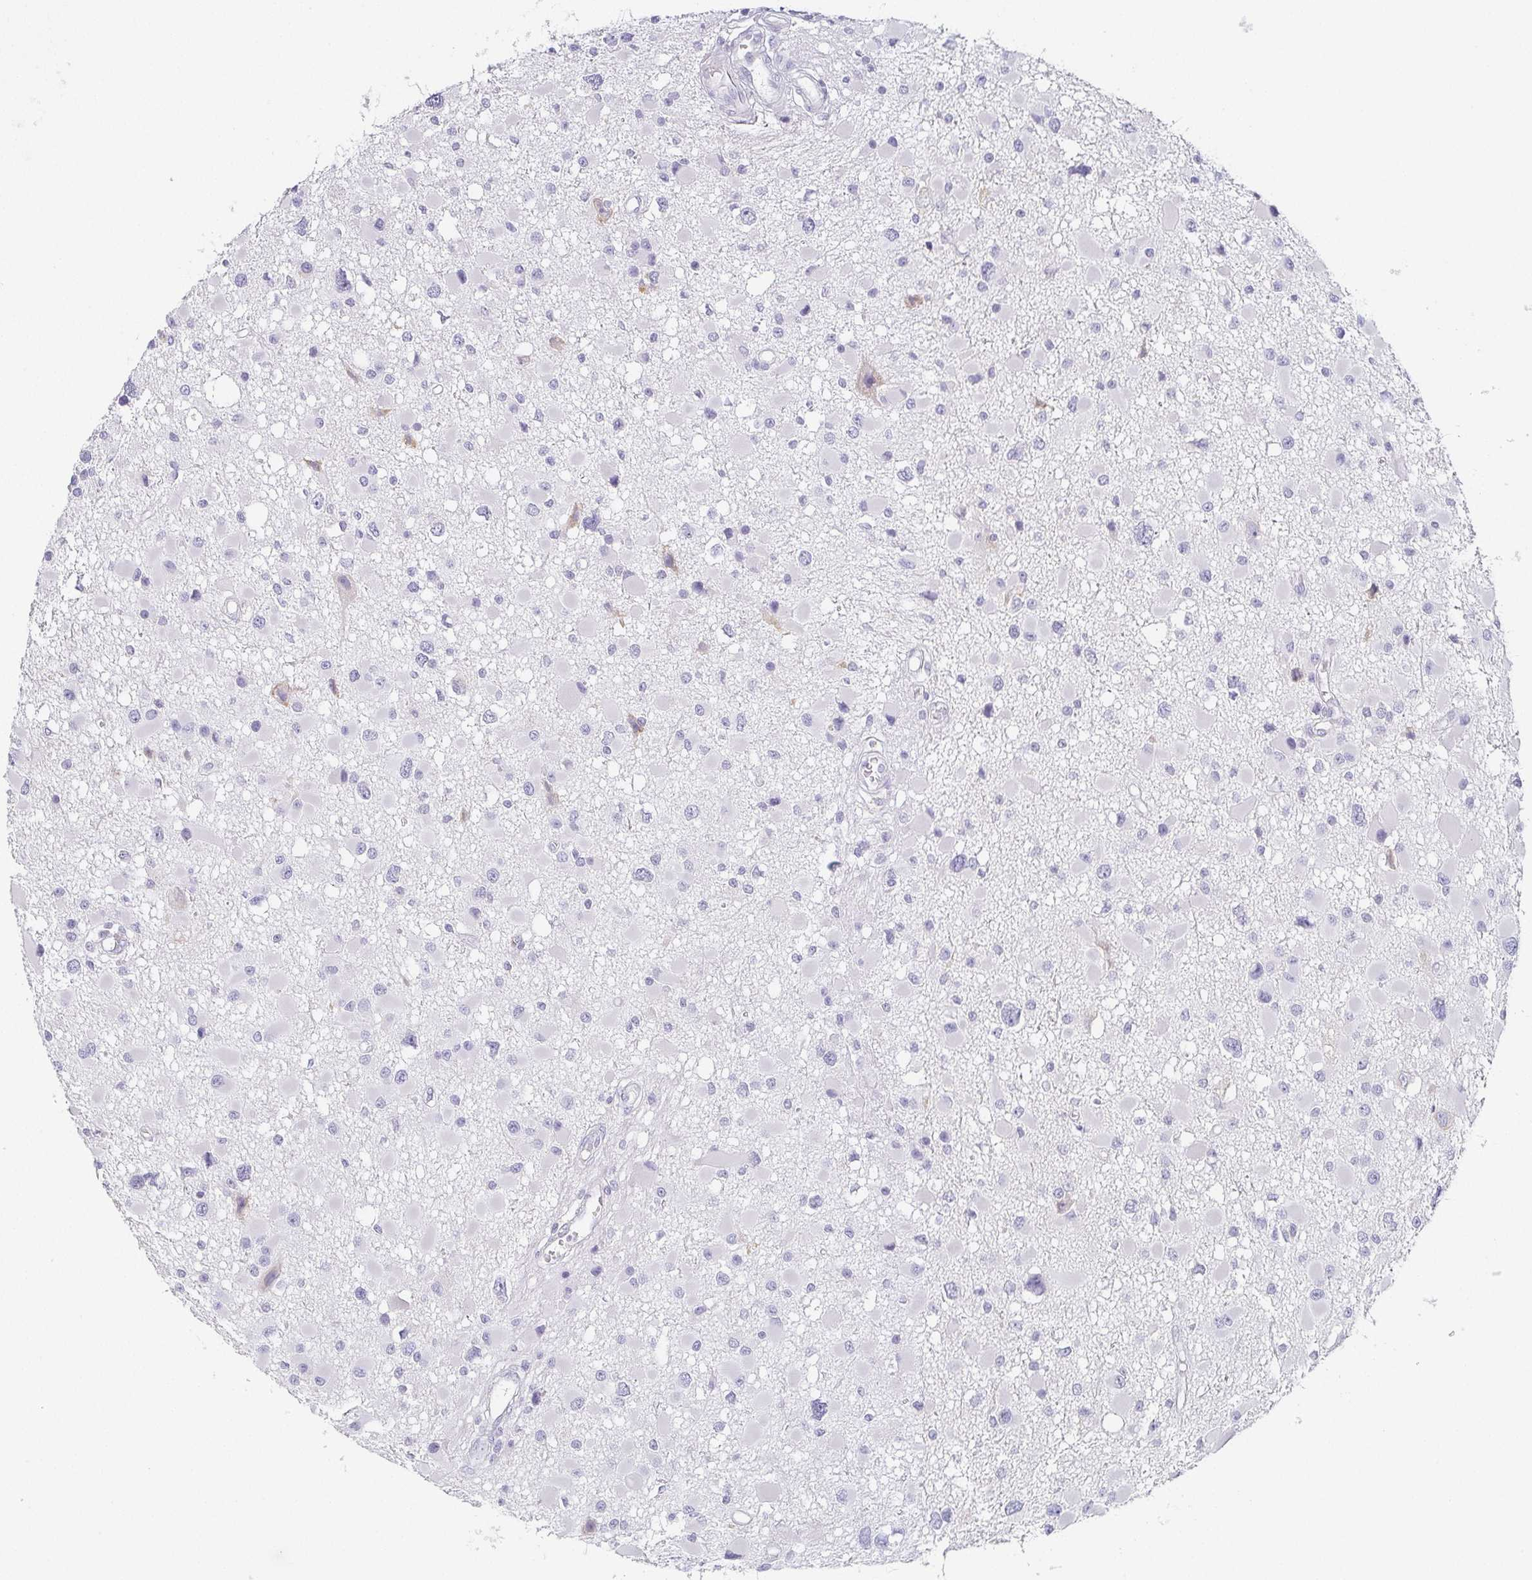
{"staining": {"intensity": "negative", "quantity": "none", "location": "none"}, "tissue": "glioma", "cell_type": "Tumor cells", "image_type": "cancer", "snomed": [{"axis": "morphology", "description": "Glioma, malignant, High grade"}, {"axis": "topography", "description": "Brain"}], "caption": "Protein analysis of glioma displays no significant positivity in tumor cells. The staining is performed using DAB brown chromogen with nuclei counter-stained in using hematoxylin.", "gene": "PRR27", "patient": {"sex": "male", "age": 54}}